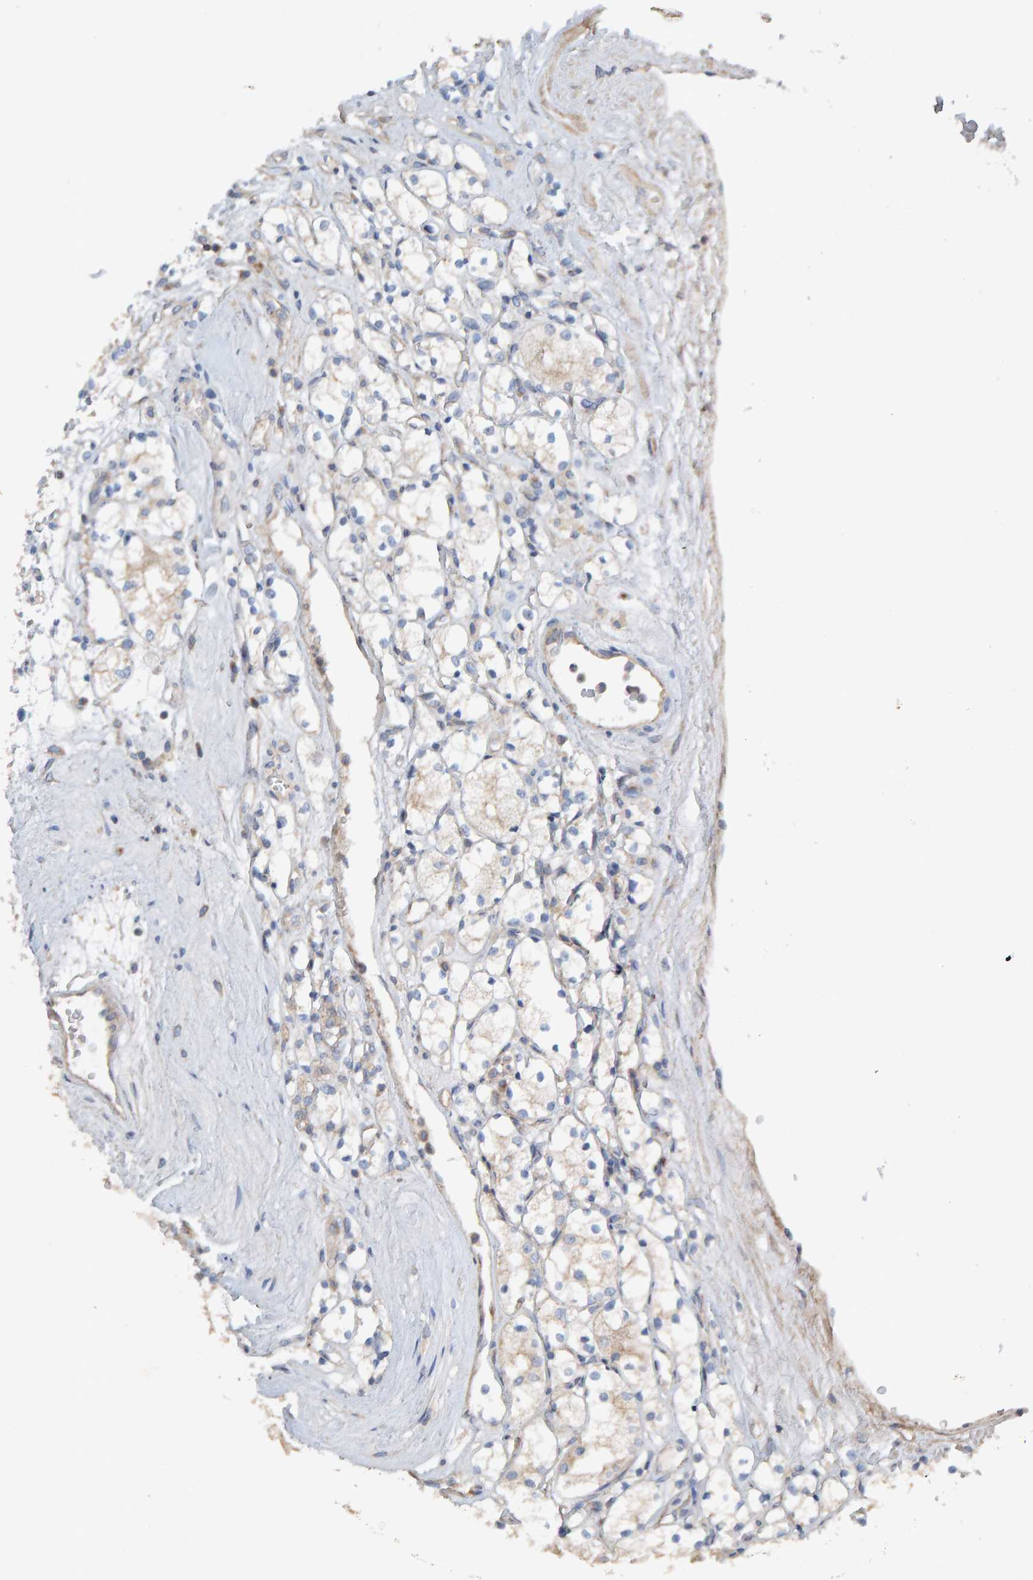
{"staining": {"intensity": "weak", "quantity": "<25%", "location": "cytoplasmic/membranous"}, "tissue": "renal cancer", "cell_type": "Tumor cells", "image_type": "cancer", "snomed": [{"axis": "morphology", "description": "Adenocarcinoma, NOS"}, {"axis": "topography", "description": "Kidney"}], "caption": "Immunohistochemical staining of renal adenocarcinoma displays no significant positivity in tumor cells.", "gene": "CCM2", "patient": {"sex": "male", "age": 77}}